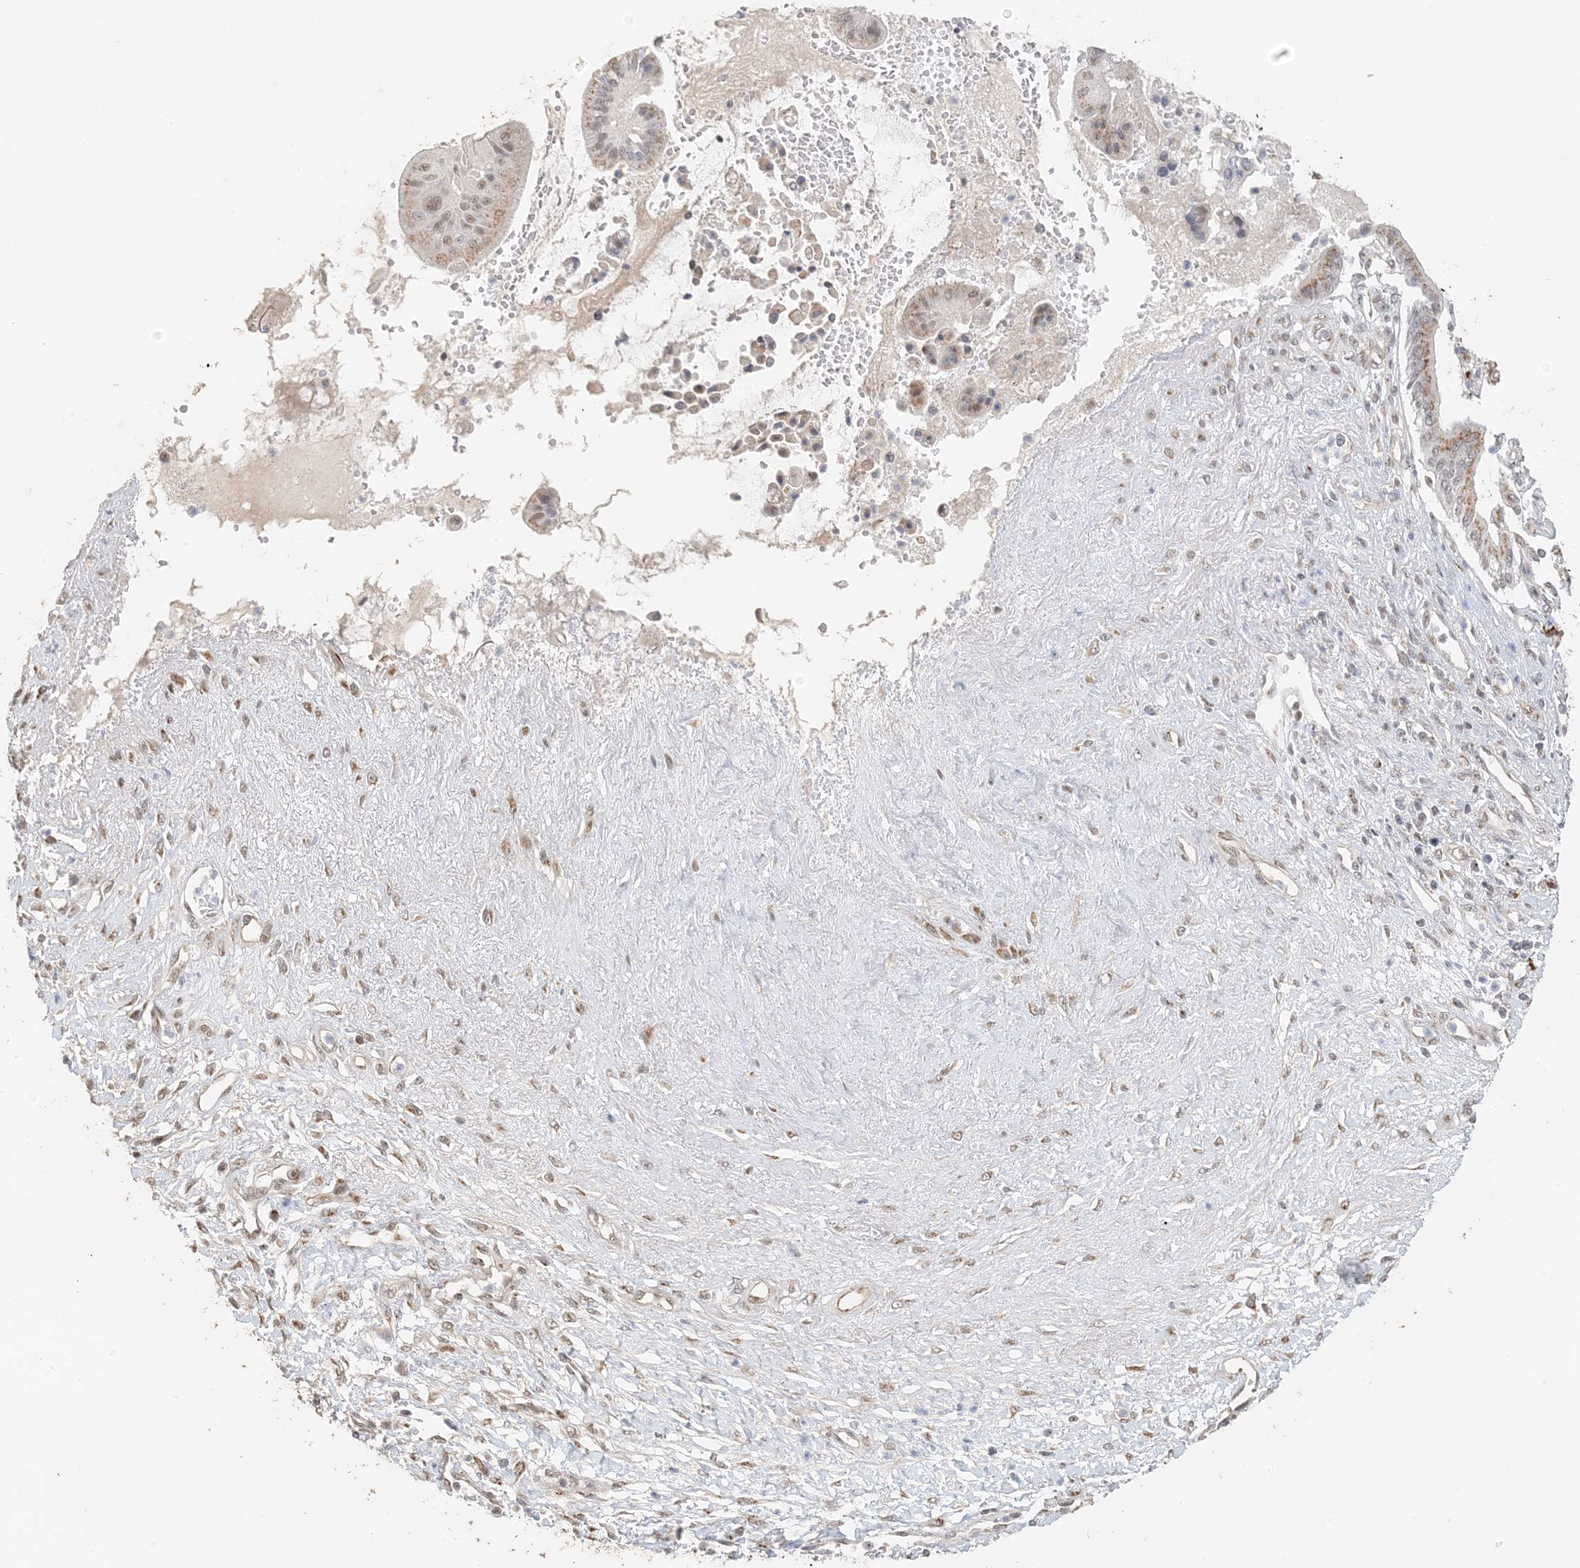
{"staining": {"intensity": "moderate", "quantity": "<25%", "location": "cytoplasmic/membranous"}, "tissue": "pancreatic cancer", "cell_type": "Tumor cells", "image_type": "cancer", "snomed": [{"axis": "morphology", "description": "Inflammation, NOS"}, {"axis": "morphology", "description": "Adenocarcinoma, NOS"}, {"axis": "topography", "description": "Pancreas"}], "caption": "A high-resolution histopathology image shows immunohistochemistry staining of pancreatic cancer (adenocarcinoma), which exhibits moderate cytoplasmic/membranous expression in approximately <25% of tumor cells.", "gene": "ZCCHC4", "patient": {"sex": "female", "age": 56}}